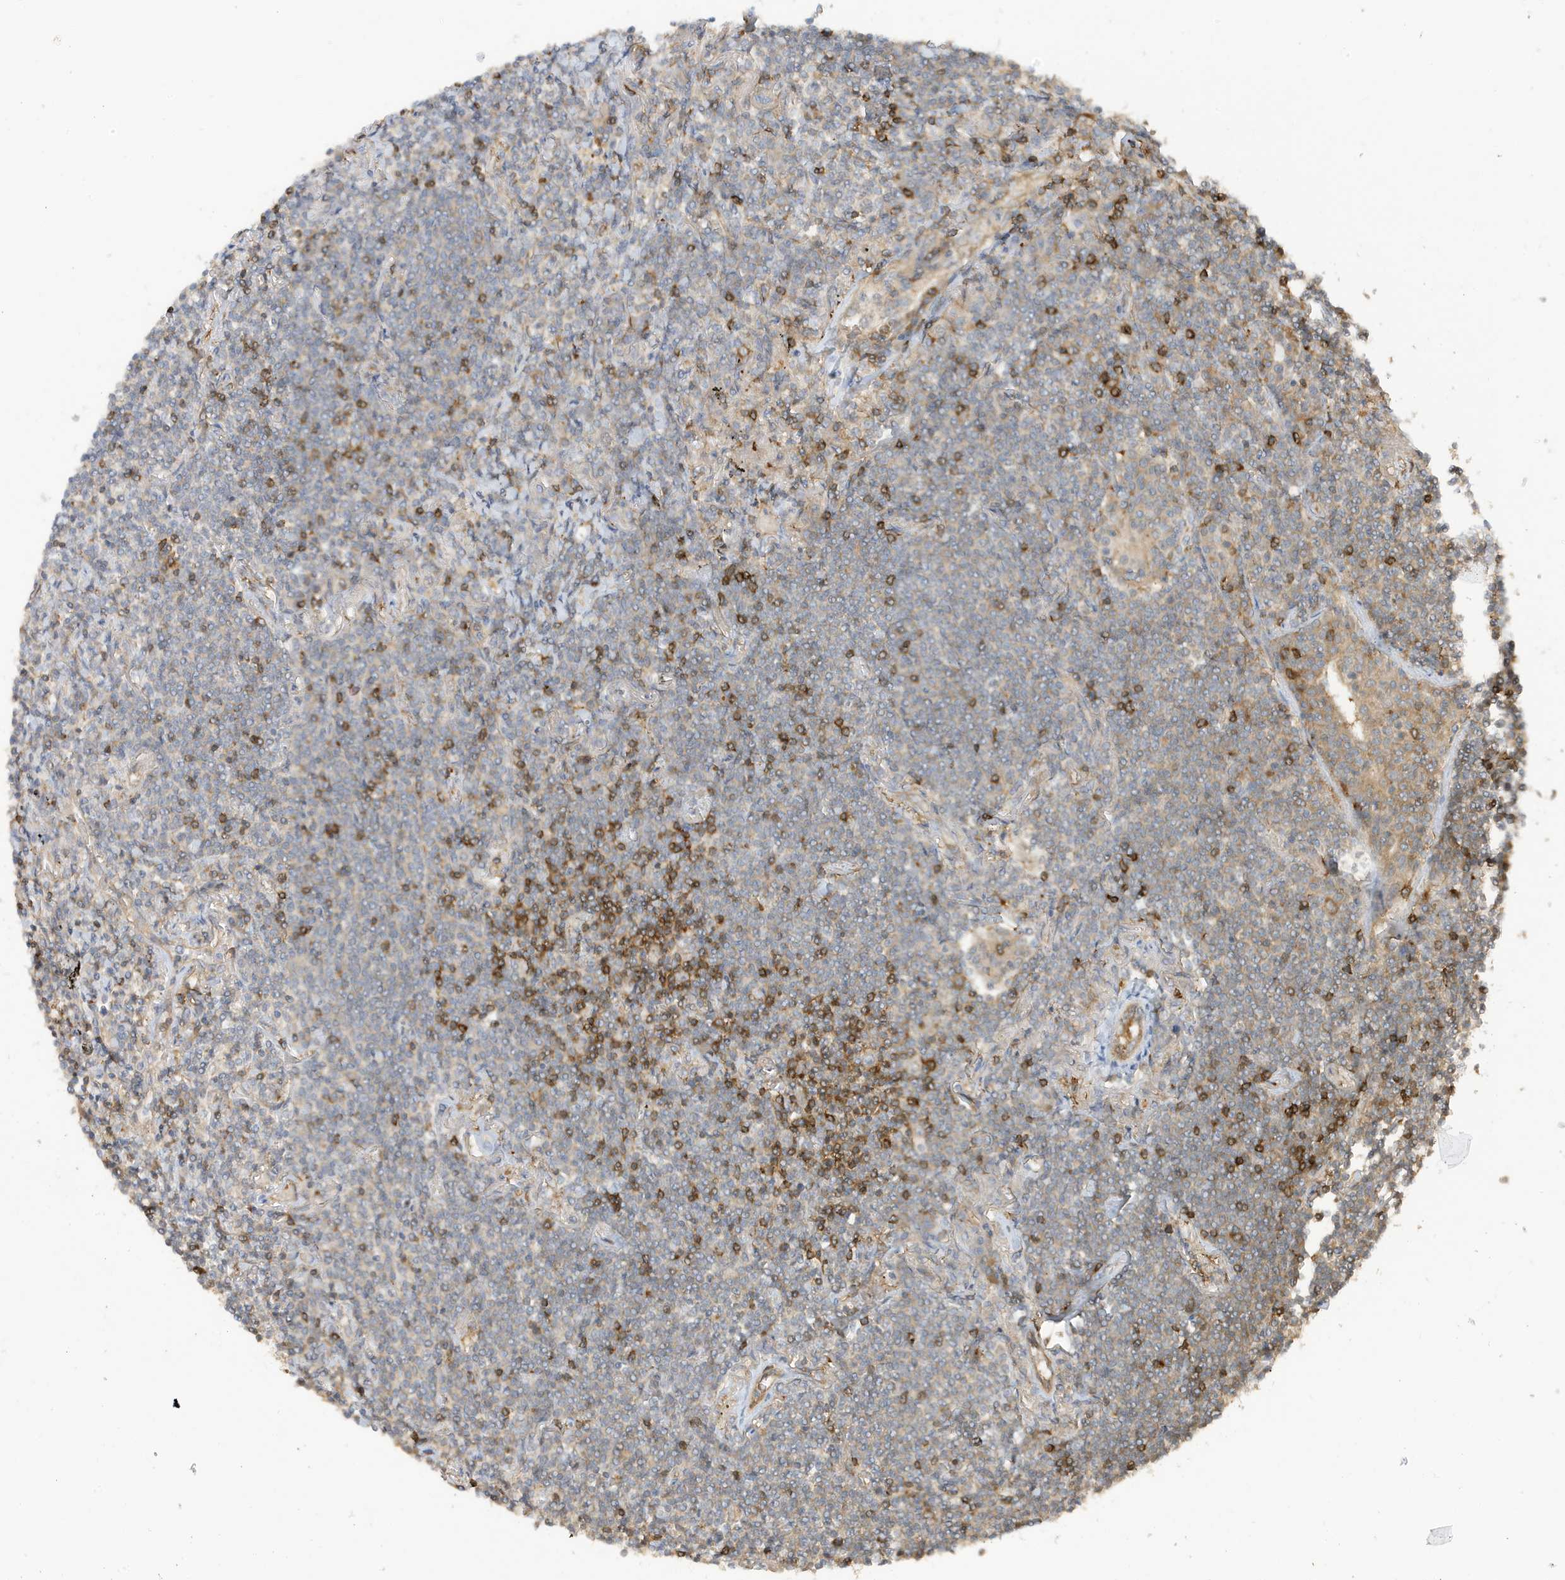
{"staining": {"intensity": "negative", "quantity": "none", "location": "none"}, "tissue": "lymphoma", "cell_type": "Tumor cells", "image_type": "cancer", "snomed": [{"axis": "morphology", "description": "Malignant lymphoma, non-Hodgkin's type, Low grade"}, {"axis": "topography", "description": "Lung"}], "caption": "There is no significant staining in tumor cells of lymphoma.", "gene": "PHACTR2", "patient": {"sex": "female", "age": 71}}